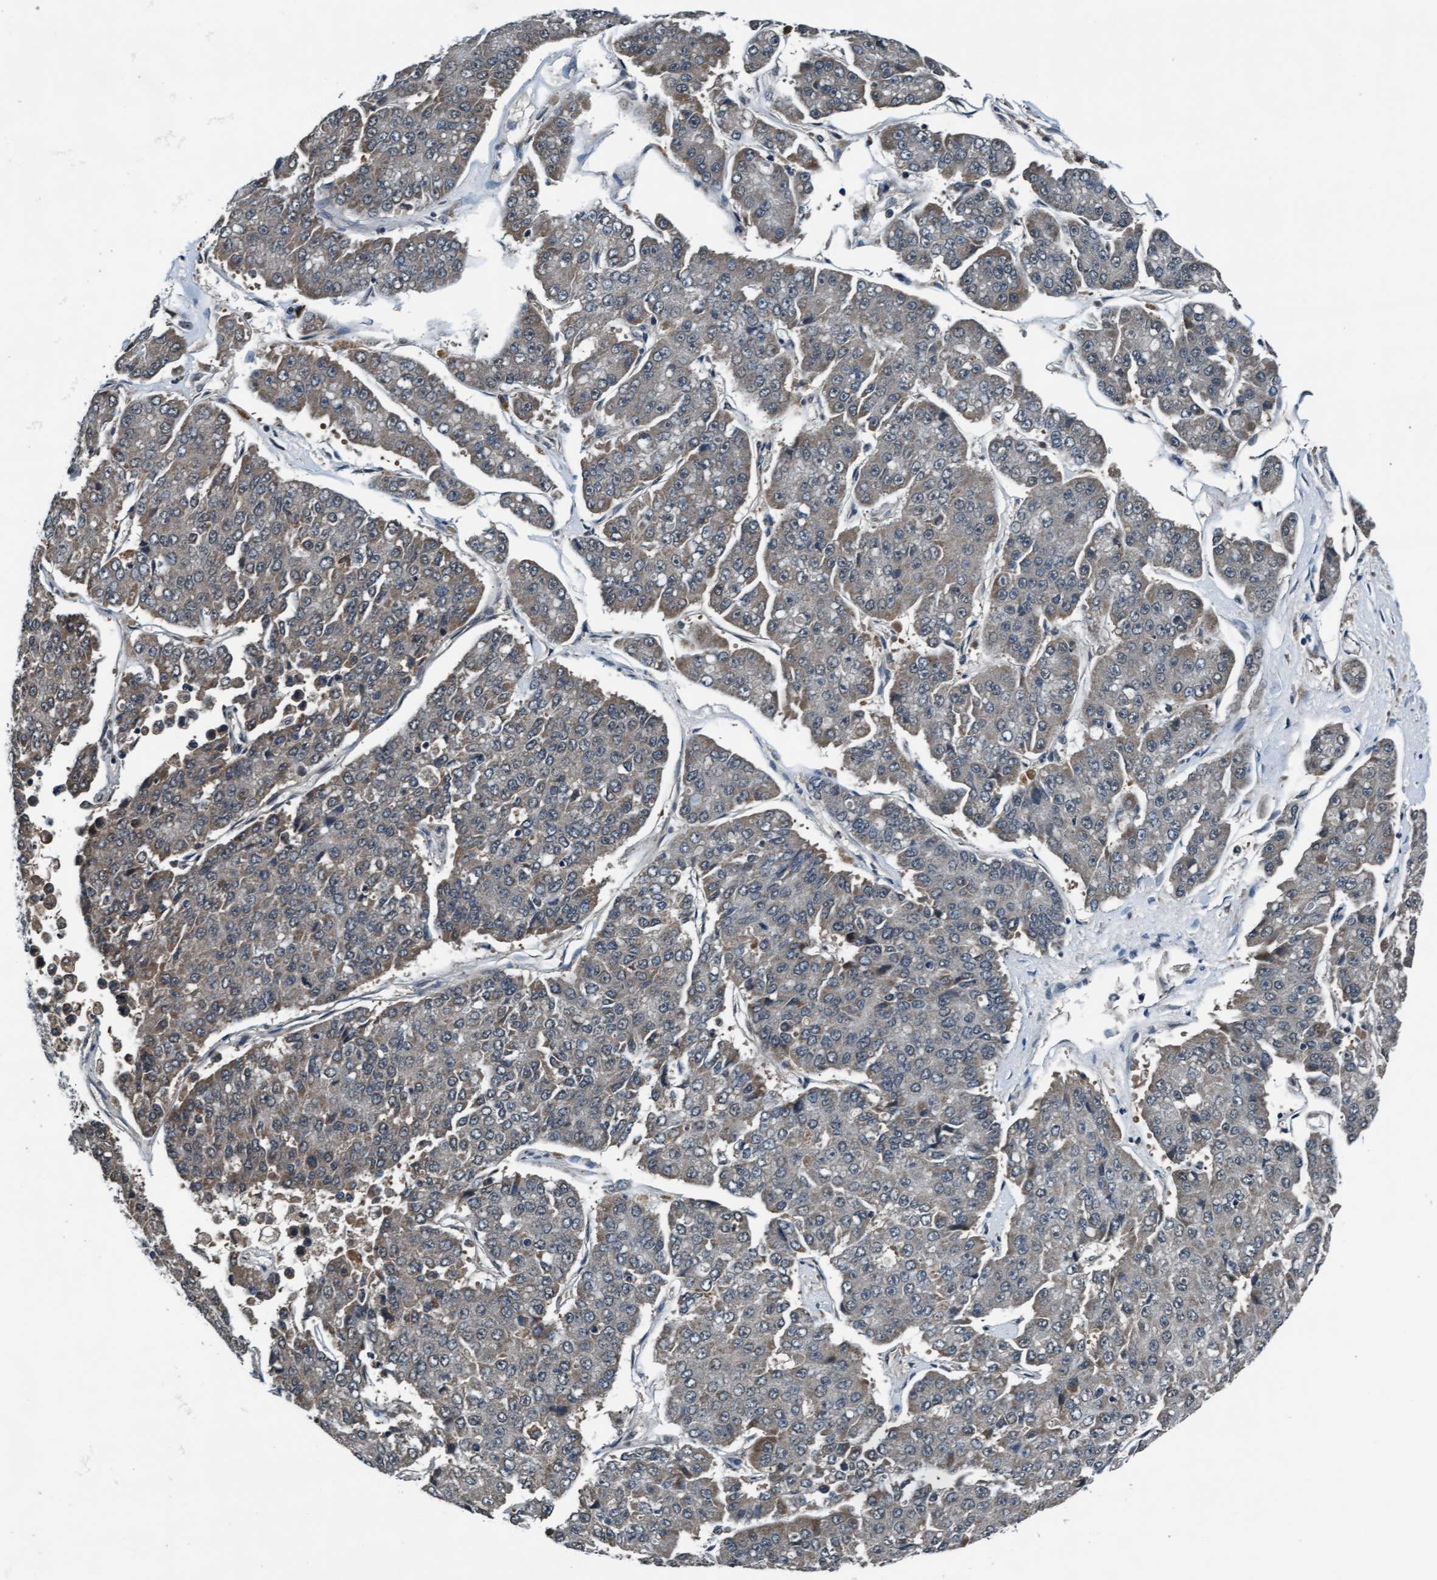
{"staining": {"intensity": "weak", "quantity": "25%-75%", "location": "cytoplasmic/membranous"}, "tissue": "pancreatic cancer", "cell_type": "Tumor cells", "image_type": "cancer", "snomed": [{"axis": "morphology", "description": "Adenocarcinoma, NOS"}, {"axis": "topography", "description": "Pancreas"}], "caption": "An IHC image of neoplastic tissue is shown. Protein staining in brown labels weak cytoplasmic/membranous positivity in pancreatic adenocarcinoma within tumor cells. (Stains: DAB (3,3'-diaminobenzidine) in brown, nuclei in blue, Microscopy: brightfield microscopy at high magnification).", "gene": "WASF1", "patient": {"sex": "male", "age": 50}}